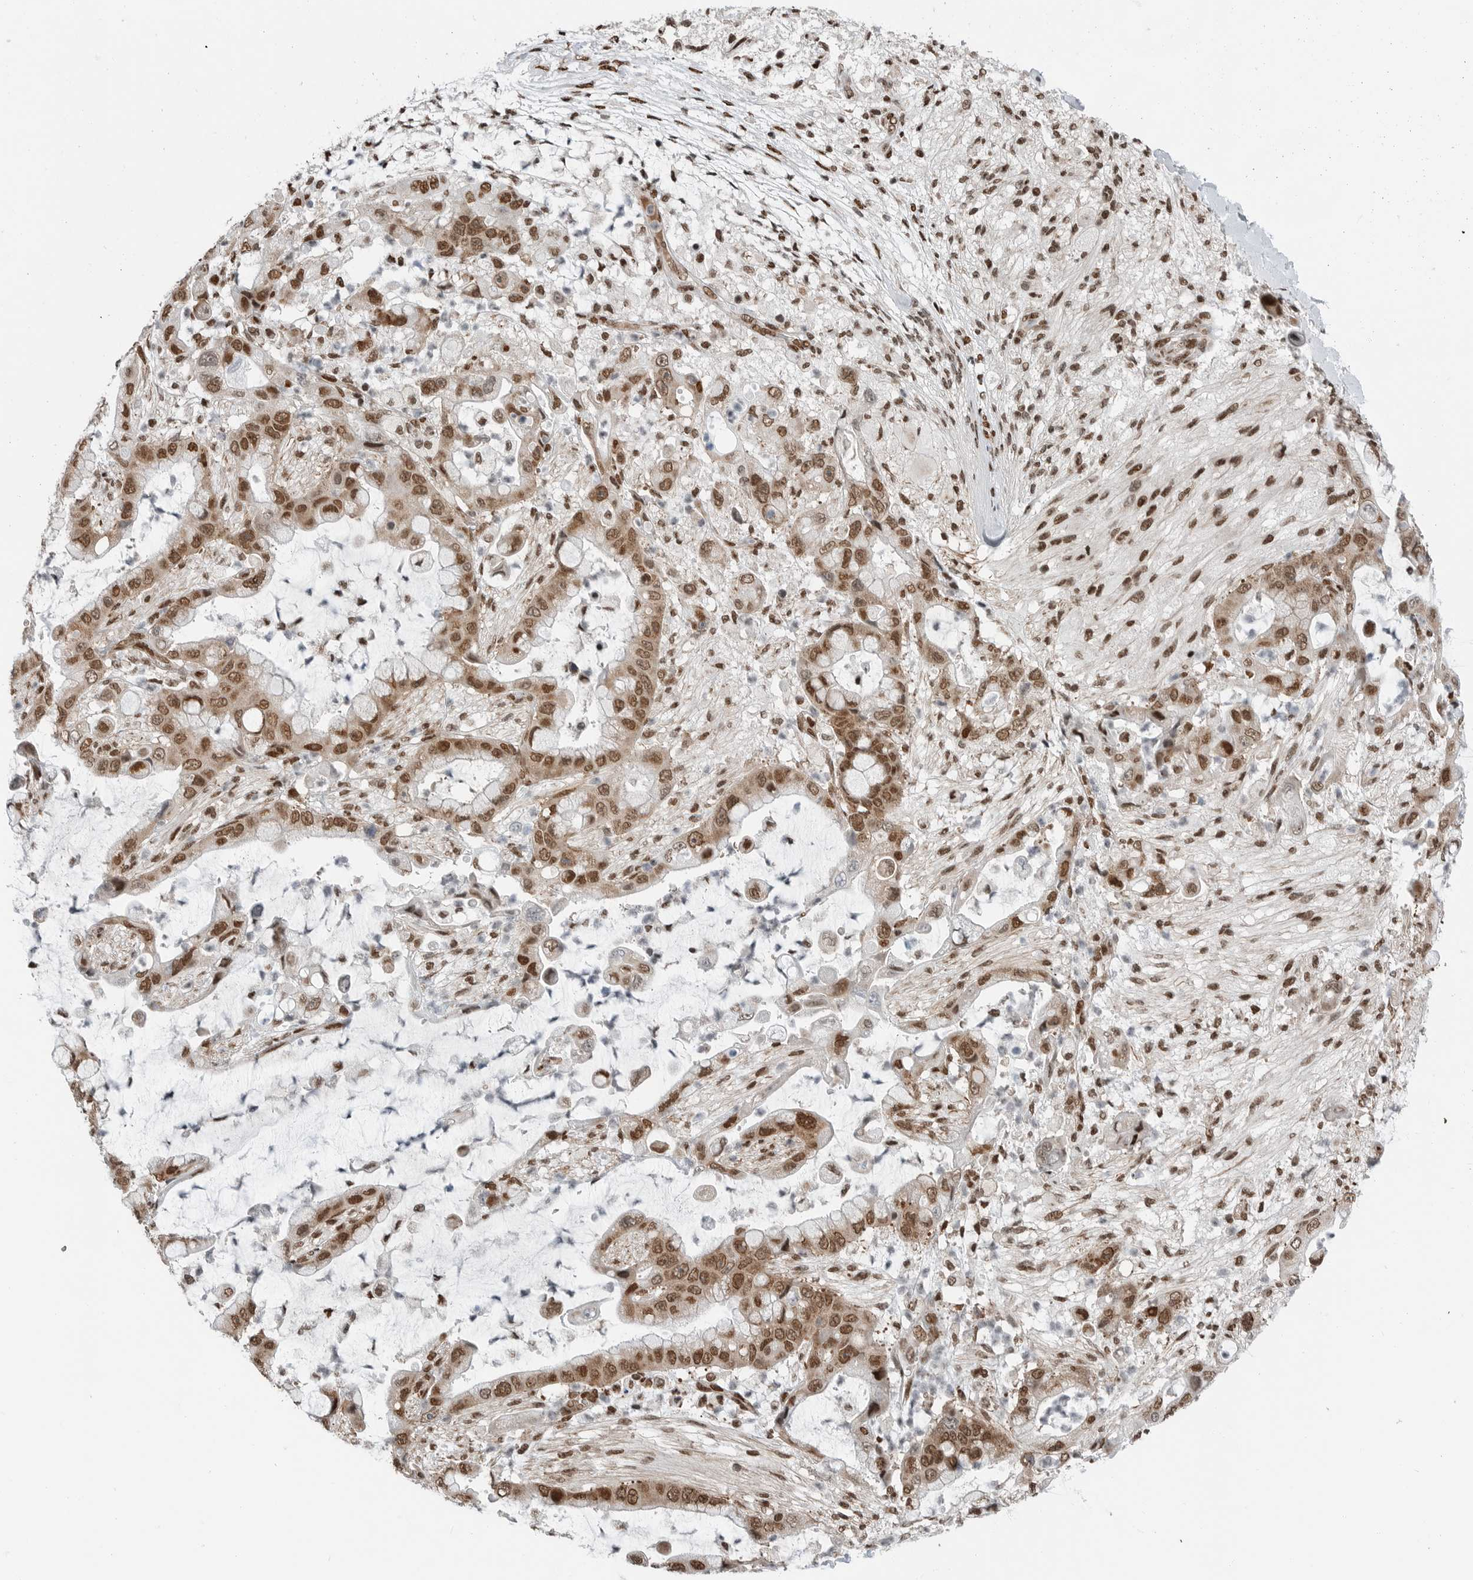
{"staining": {"intensity": "strong", "quantity": ">75%", "location": "nuclear"}, "tissue": "liver cancer", "cell_type": "Tumor cells", "image_type": "cancer", "snomed": [{"axis": "morphology", "description": "Cholangiocarcinoma"}, {"axis": "topography", "description": "Liver"}], "caption": "Cholangiocarcinoma (liver) stained for a protein (brown) exhibits strong nuclear positive positivity in about >75% of tumor cells.", "gene": "BLZF1", "patient": {"sex": "female", "age": 54}}